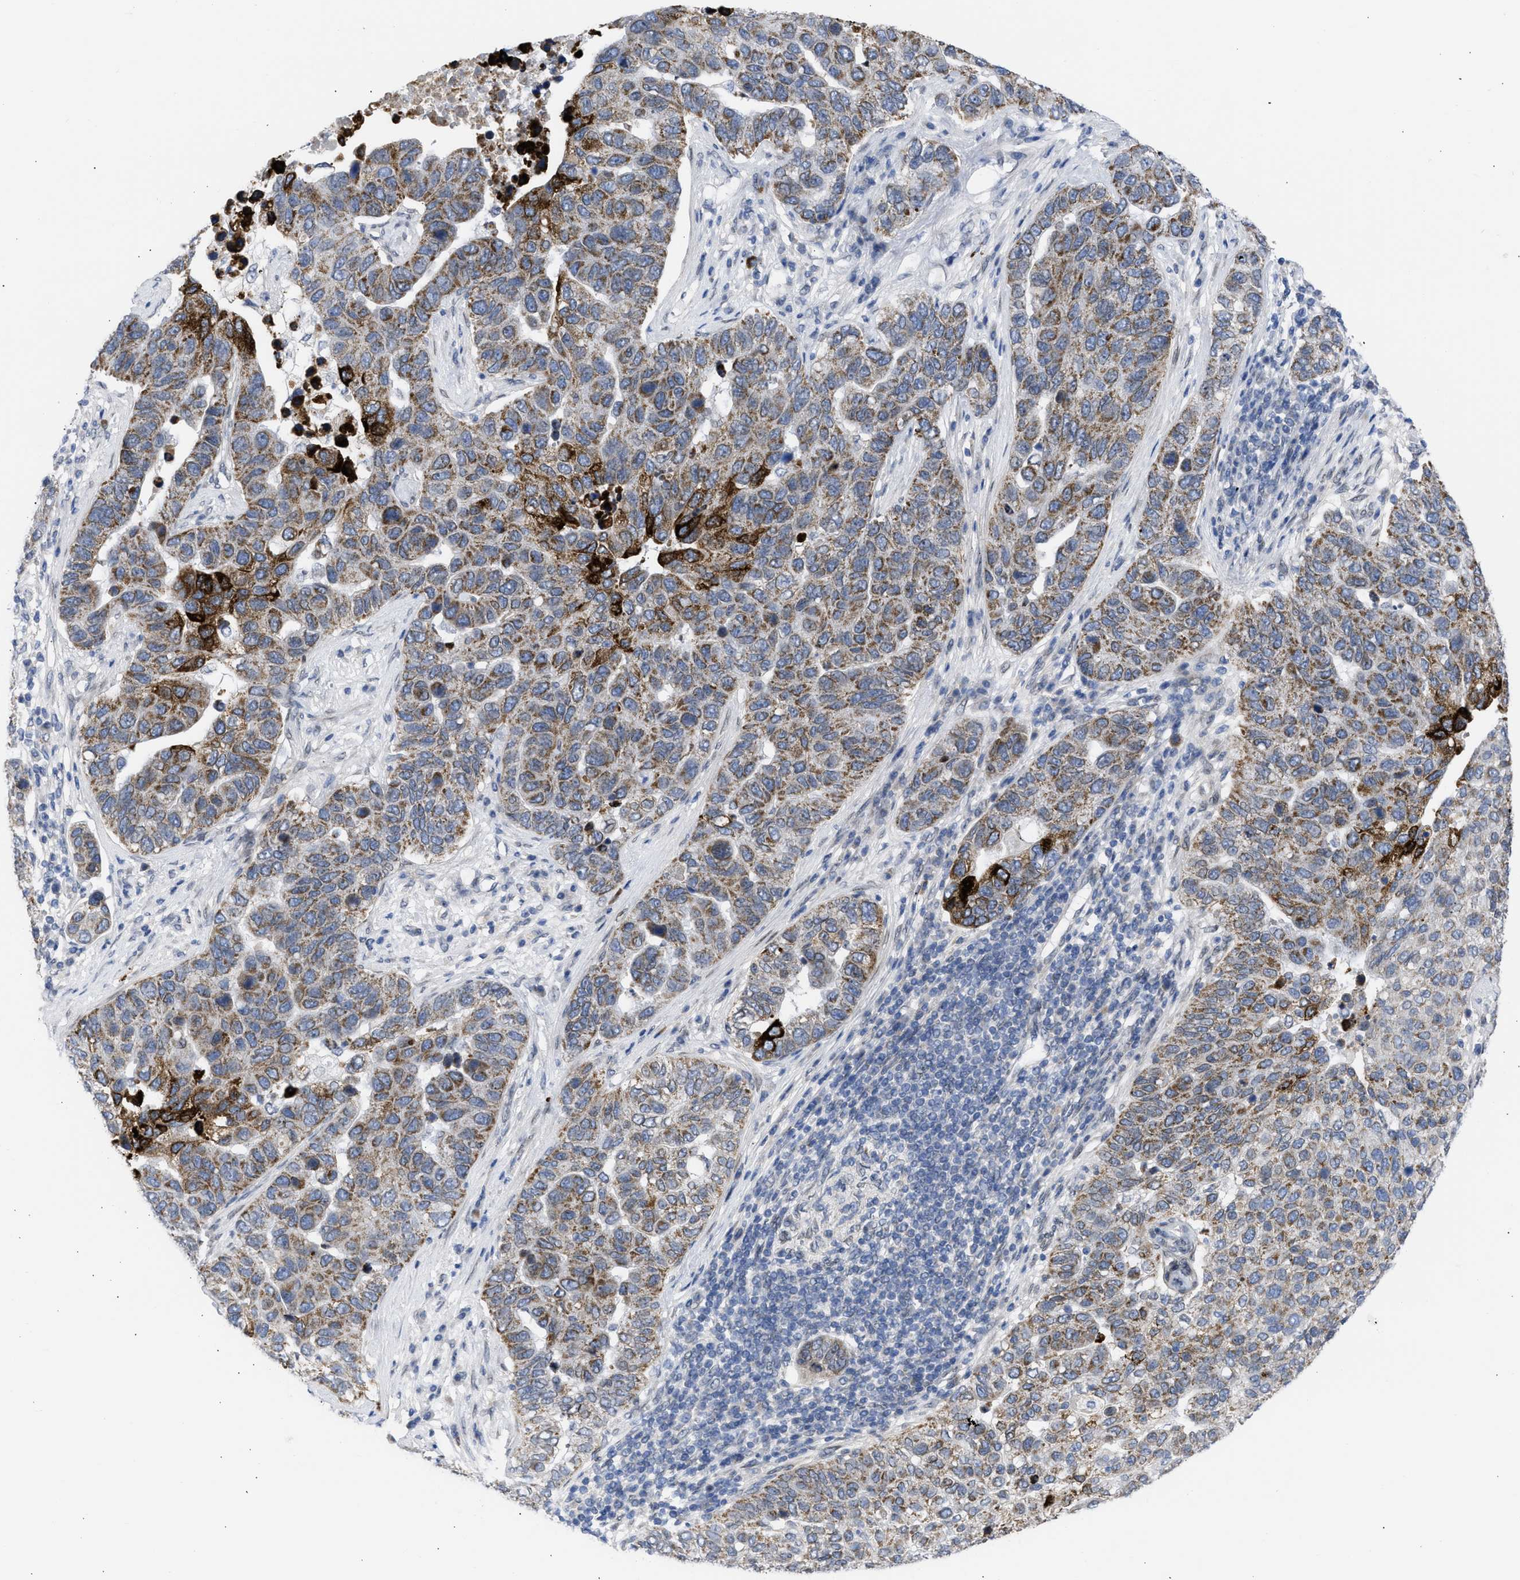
{"staining": {"intensity": "moderate", "quantity": "25%-75%", "location": "cytoplasmic/membranous"}, "tissue": "pancreatic cancer", "cell_type": "Tumor cells", "image_type": "cancer", "snomed": [{"axis": "morphology", "description": "Adenocarcinoma, NOS"}, {"axis": "topography", "description": "Pancreas"}], "caption": "Immunohistochemical staining of pancreatic cancer (adenocarcinoma) shows moderate cytoplasmic/membranous protein expression in approximately 25%-75% of tumor cells.", "gene": "NUP35", "patient": {"sex": "female", "age": 61}}